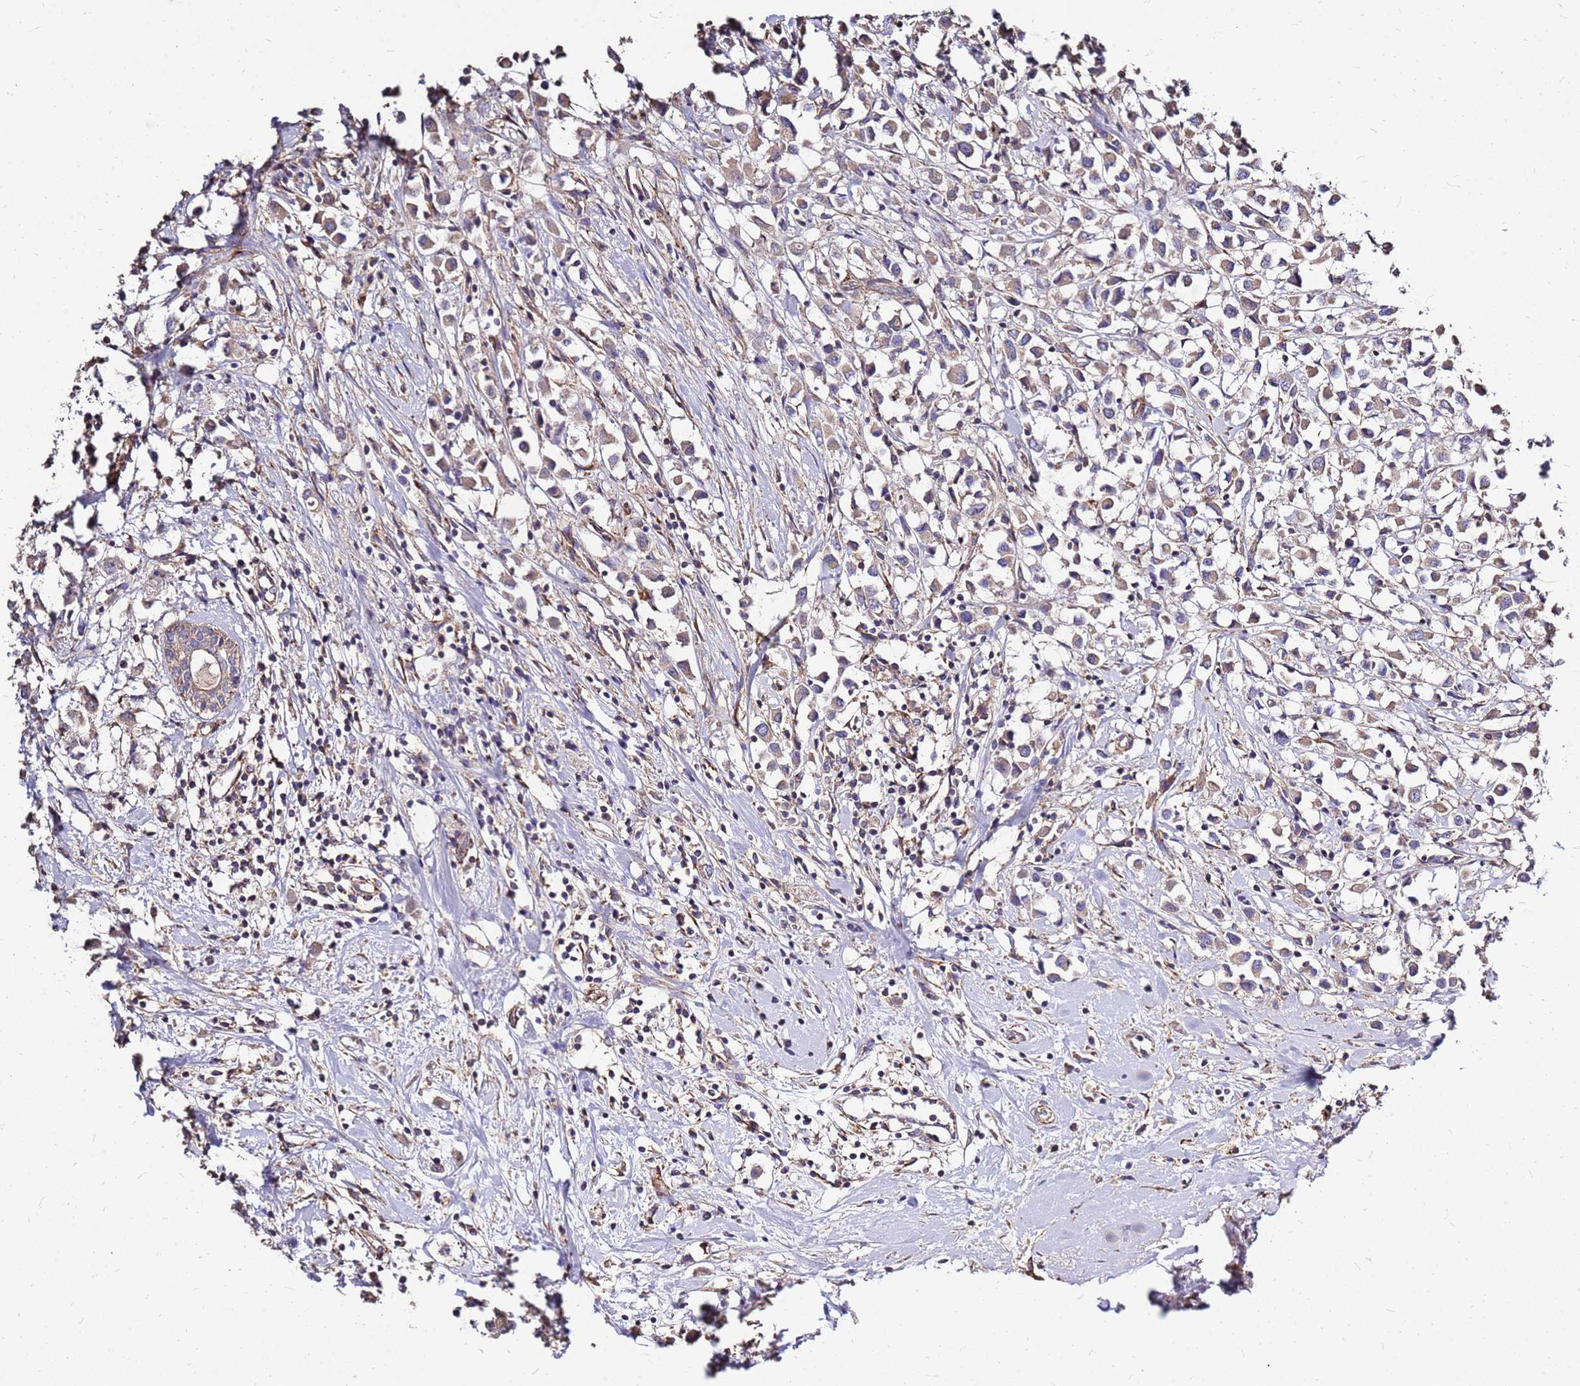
{"staining": {"intensity": "weak", "quantity": ">75%", "location": "cytoplasmic/membranous"}, "tissue": "breast cancer", "cell_type": "Tumor cells", "image_type": "cancer", "snomed": [{"axis": "morphology", "description": "Duct carcinoma"}, {"axis": "topography", "description": "Breast"}], "caption": "Breast cancer tissue shows weak cytoplasmic/membranous positivity in about >75% of tumor cells", "gene": "EXD3", "patient": {"sex": "female", "age": 61}}